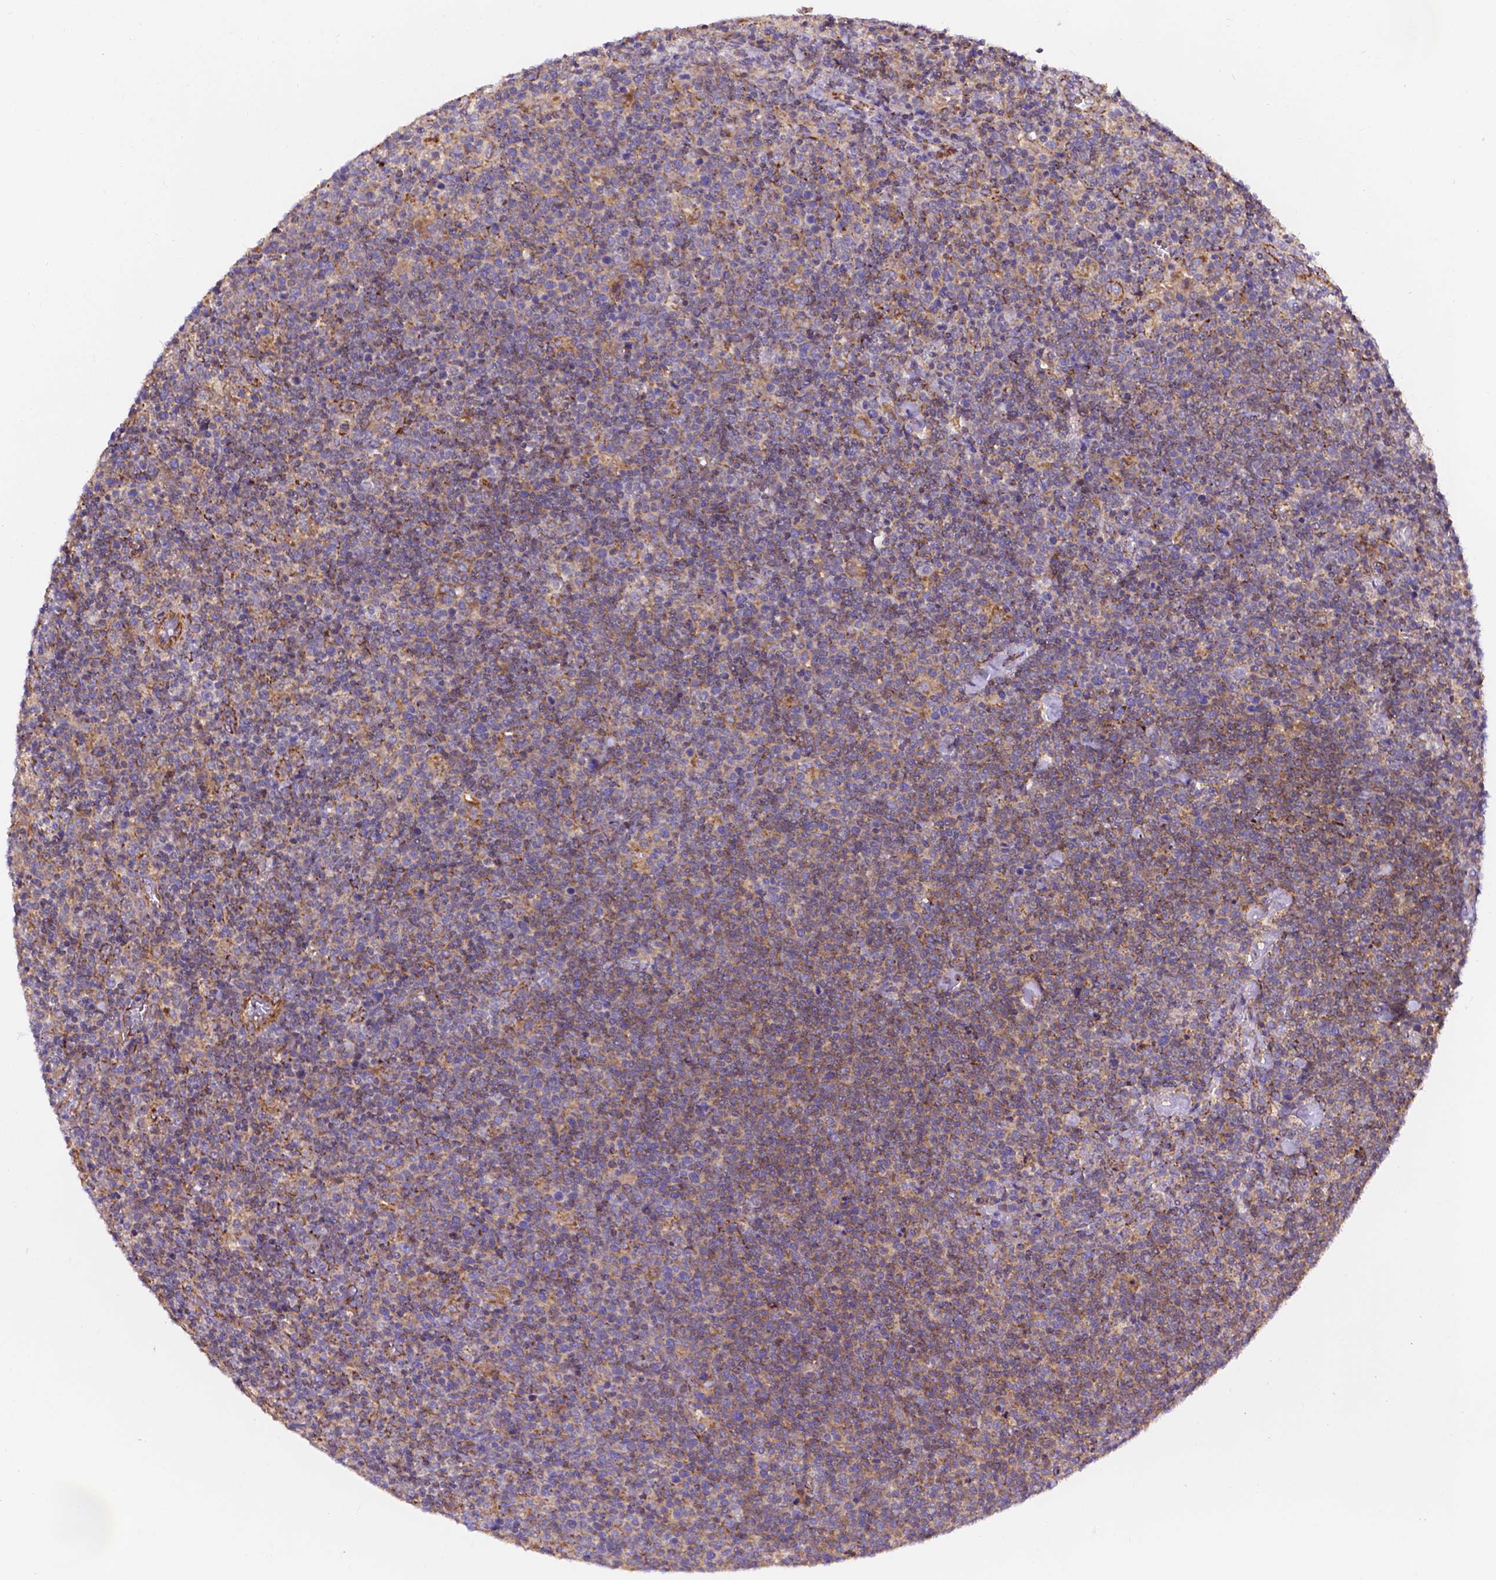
{"staining": {"intensity": "weak", "quantity": "25%-75%", "location": "cytoplasmic/membranous"}, "tissue": "lymphoma", "cell_type": "Tumor cells", "image_type": "cancer", "snomed": [{"axis": "morphology", "description": "Malignant lymphoma, non-Hodgkin's type, High grade"}, {"axis": "topography", "description": "Lymph node"}], "caption": "There is low levels of weak cytoplasmic/membranous staining in tumor cells of malignant lymphoma, non-Hodgkin's type (high-grade), as demonstrated by immunohistochemical staining (brown color).", "gene": "AK3", "patient": {"sex": "male", "age": 61}}